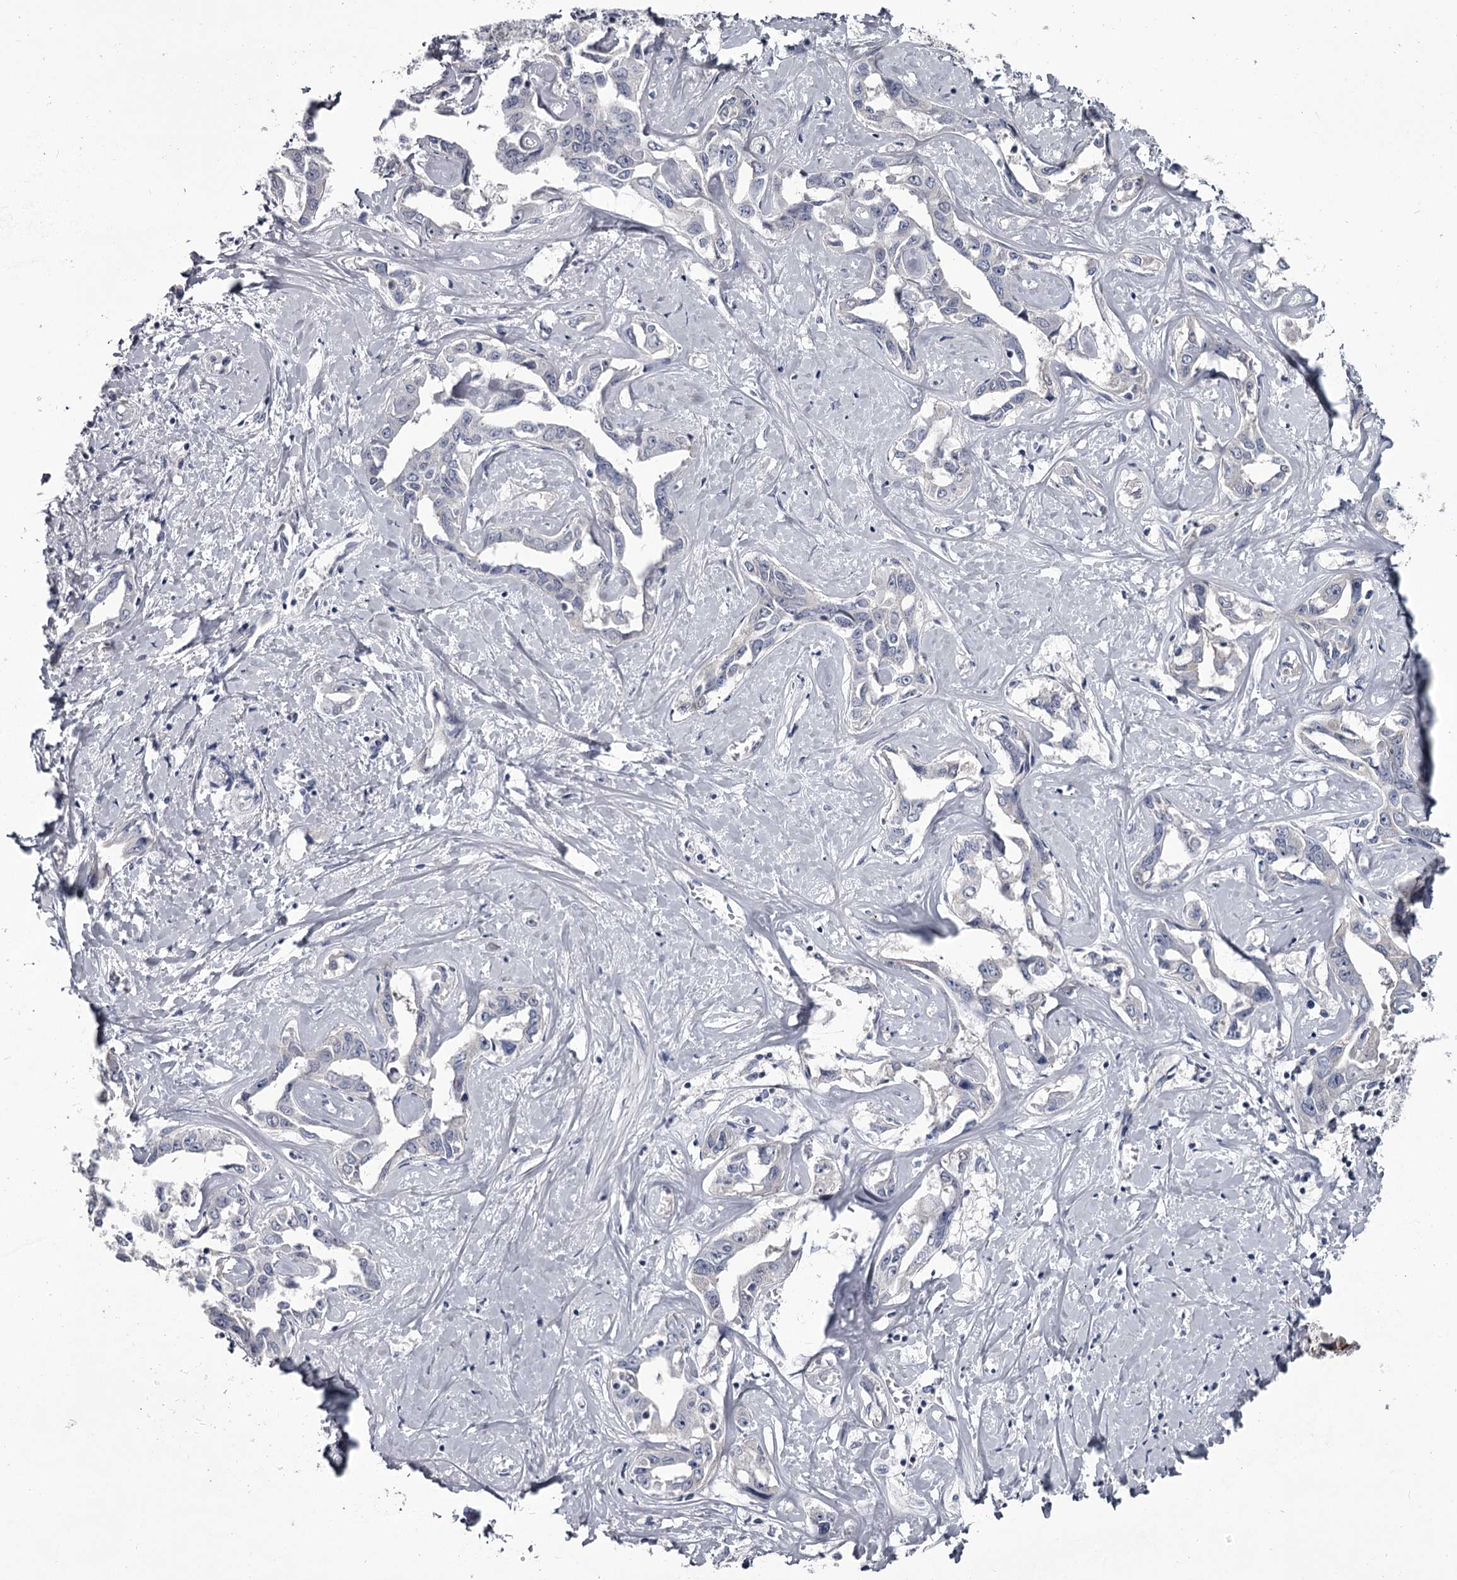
{"staining": {"intensity": "negative", "quantity": "none", "location": "none"}, "tissue": "liver cancer", "cell_type": "Tumor cells", "image_type": "cancer", "snomed": [{"axis": "morphology", "description": "Cholangiocarcinoma"}, {"axis": "topography", "description": "Liver"}], "caption": "The IHC image has no significant positivity in tumor cells of liver cancer tissue.", "gene": "DAO", "patient": {"sex": "male", "age": 59}}